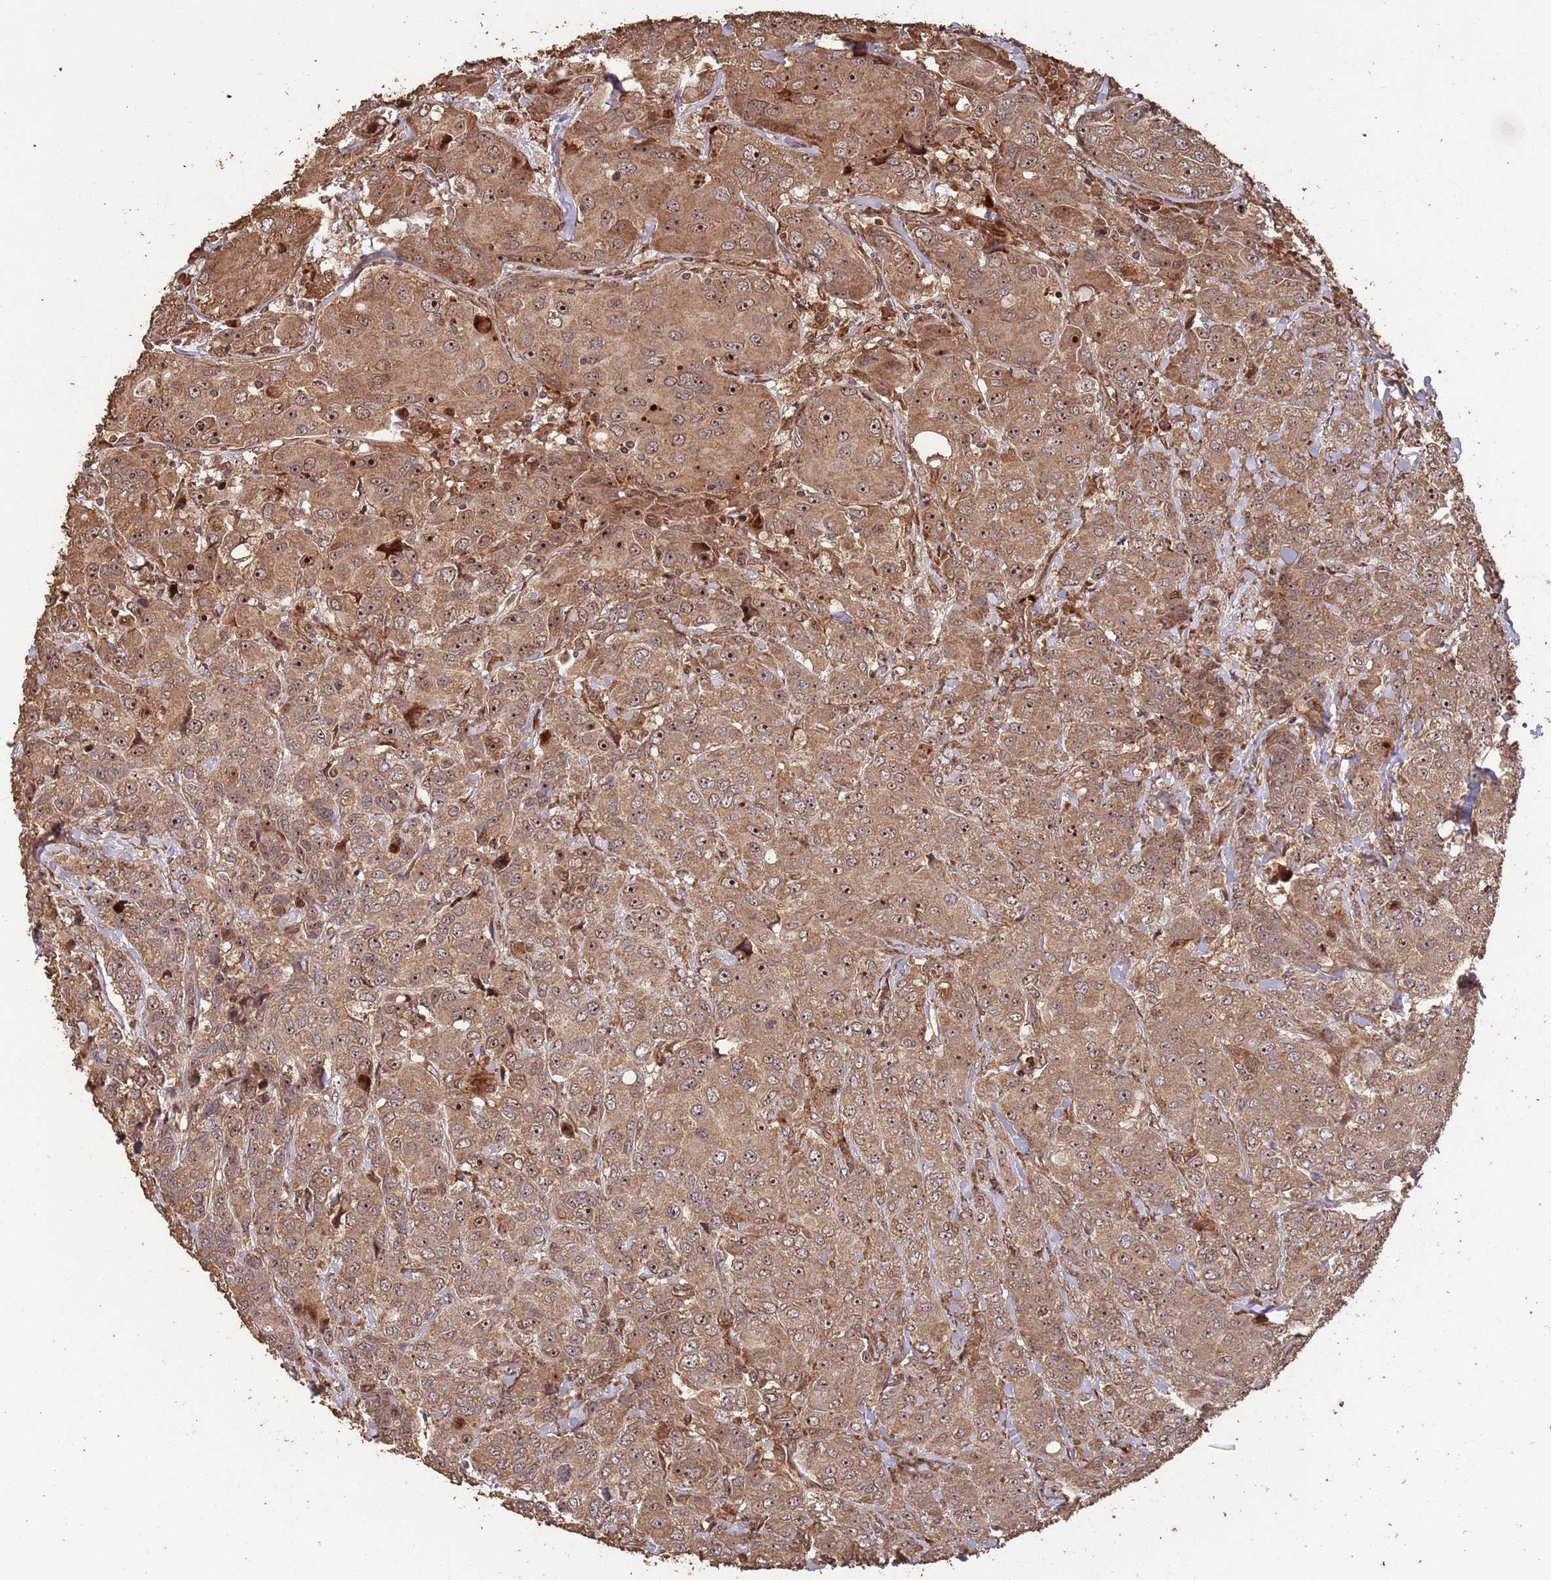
{"staining": {"intensity": "moderate", "quantity": ">75%", "location": "cytoplasmic/membranous,nuclear"}, "tissue": "breast cancer", "cell_type": "Tumor cells", "image_type": "cancer", "snomed": [{"axis": "morphology", "description": "Duct carcinoma"}, {"axis": "topography", "description": "Breast"}], "caption": "A brown stain shows moderate cytoplasmic/membranous and nuclear expression of a protein in human breast cancer (invasive ductal carcinoma) tumor cells.", "gene": "ZNF428", "patient": {"sex": "female", "age": 43}}